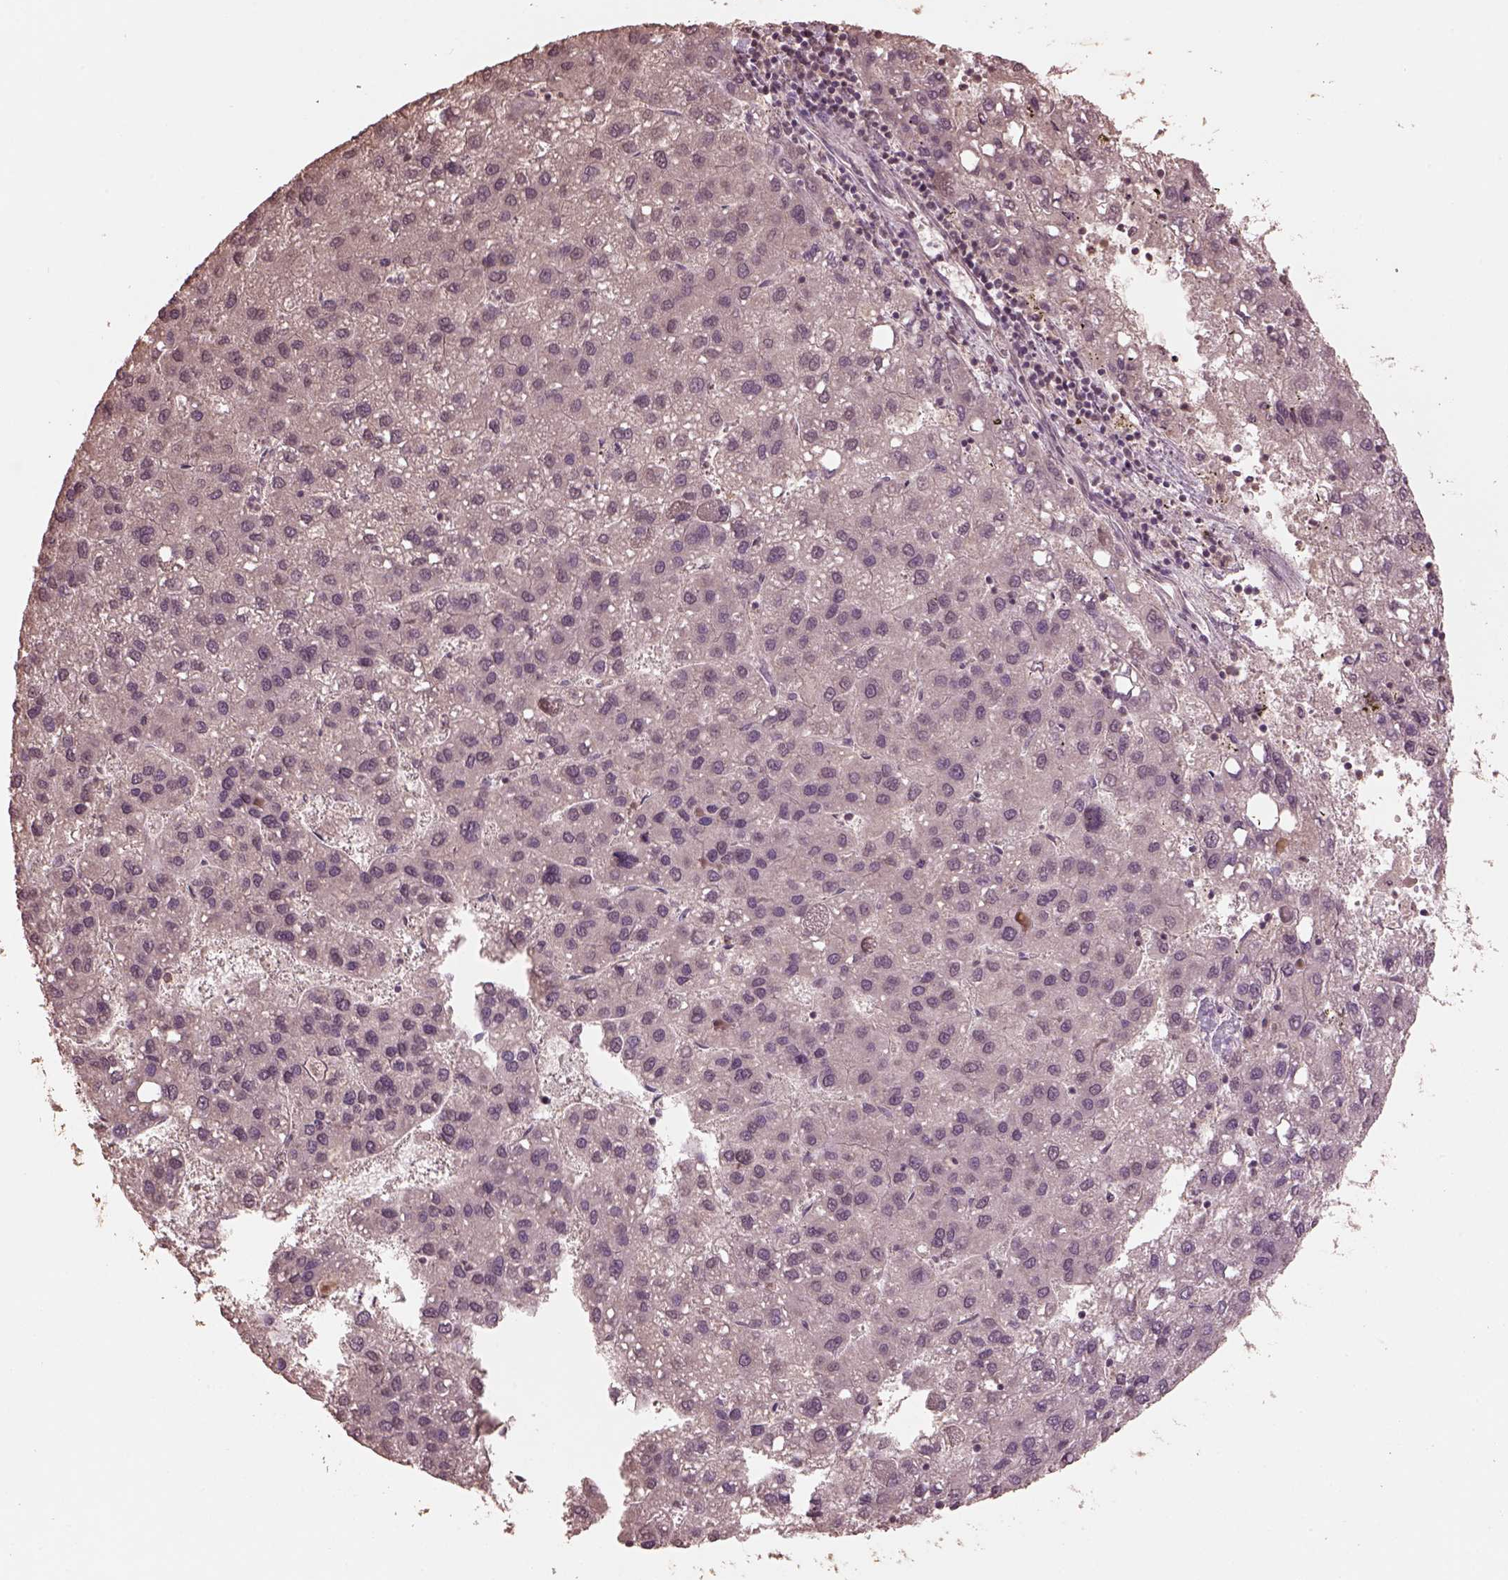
{"staining": {"intensity": "negative", "quantity": "none", "location": "none"}, "tissue": "liver cancer", "cell_type": "Tumor cells", "image_type": "cancer", "snomed": [{"axis": "morphology", "description": "Carcinoma, Hepatocellular, NOS"}, {"axis": "topography", "description": "Liver"}], "caption": "Micrograph shows no significant protein staining in tumor cells of liver cancer (hepatocellular carcinoma). (Immunohistochemistry (ihc), brightfield microscopy, high magnification).", "gene": "CPT1C", "patient": {"sex": "female", "age": 82}}